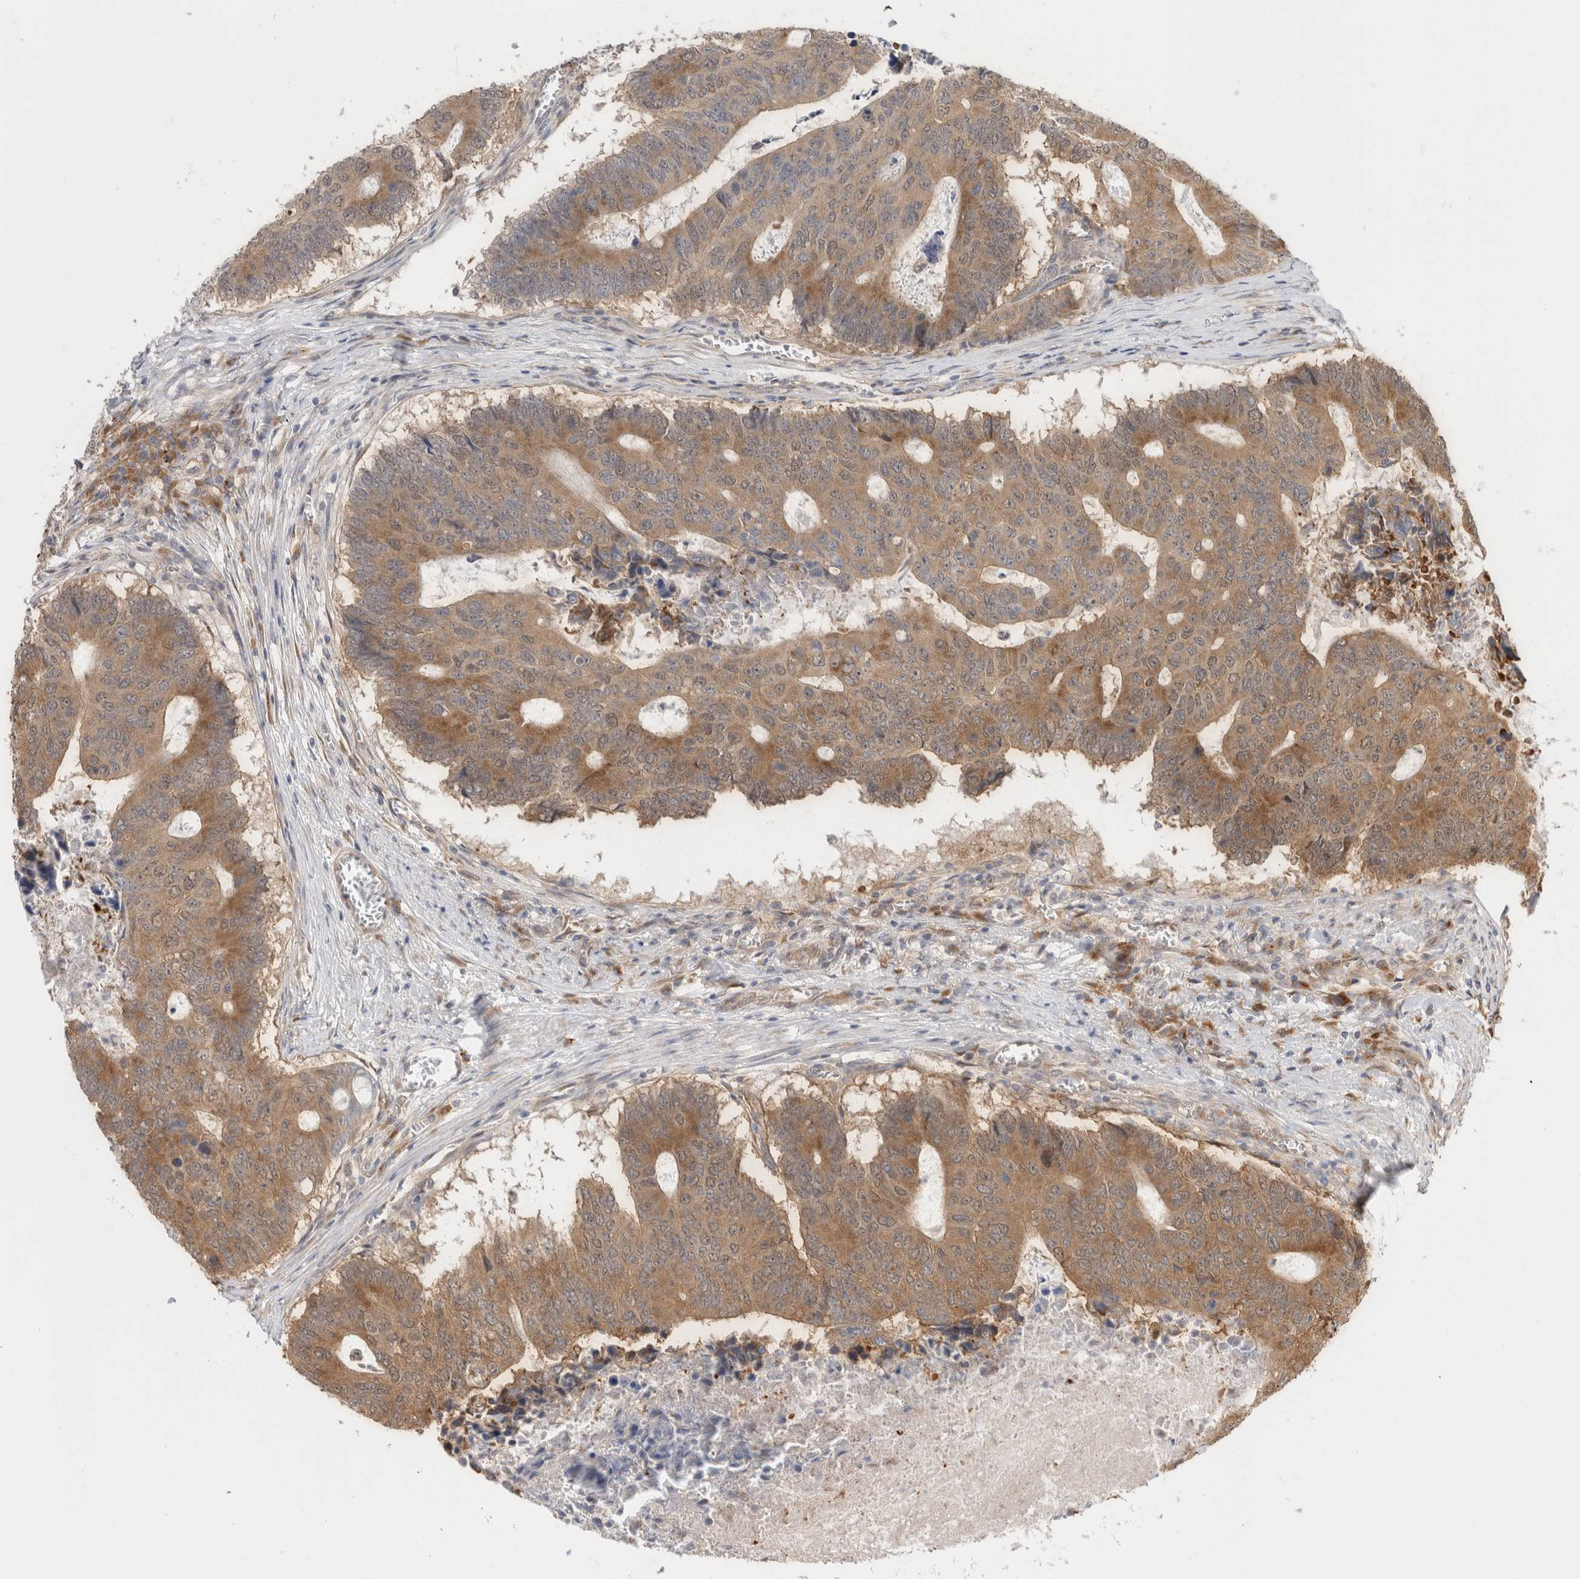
{"staining": {"intensity": "moderate", "quantity": ">75%", "location": "cytoplasmic/membranous"}, "tissue": "colorectal cancer", "cell_type": "Tumor cells", "image_type": "cancer", "snomed": [{"axis": "morphology", "description": "Adenocarcinoma, NOS"}, {"axis": "topography", "description": "Colon"}], "caption": "Protein analysis of colorectal cancer (adenocarcinoma) tissue exhibits moderate cytoplasmic/membranous positivity in approximately >75% of tumor cells.", "gene": "ACTL9", "patient": {"sex": "male", "age": 87}}